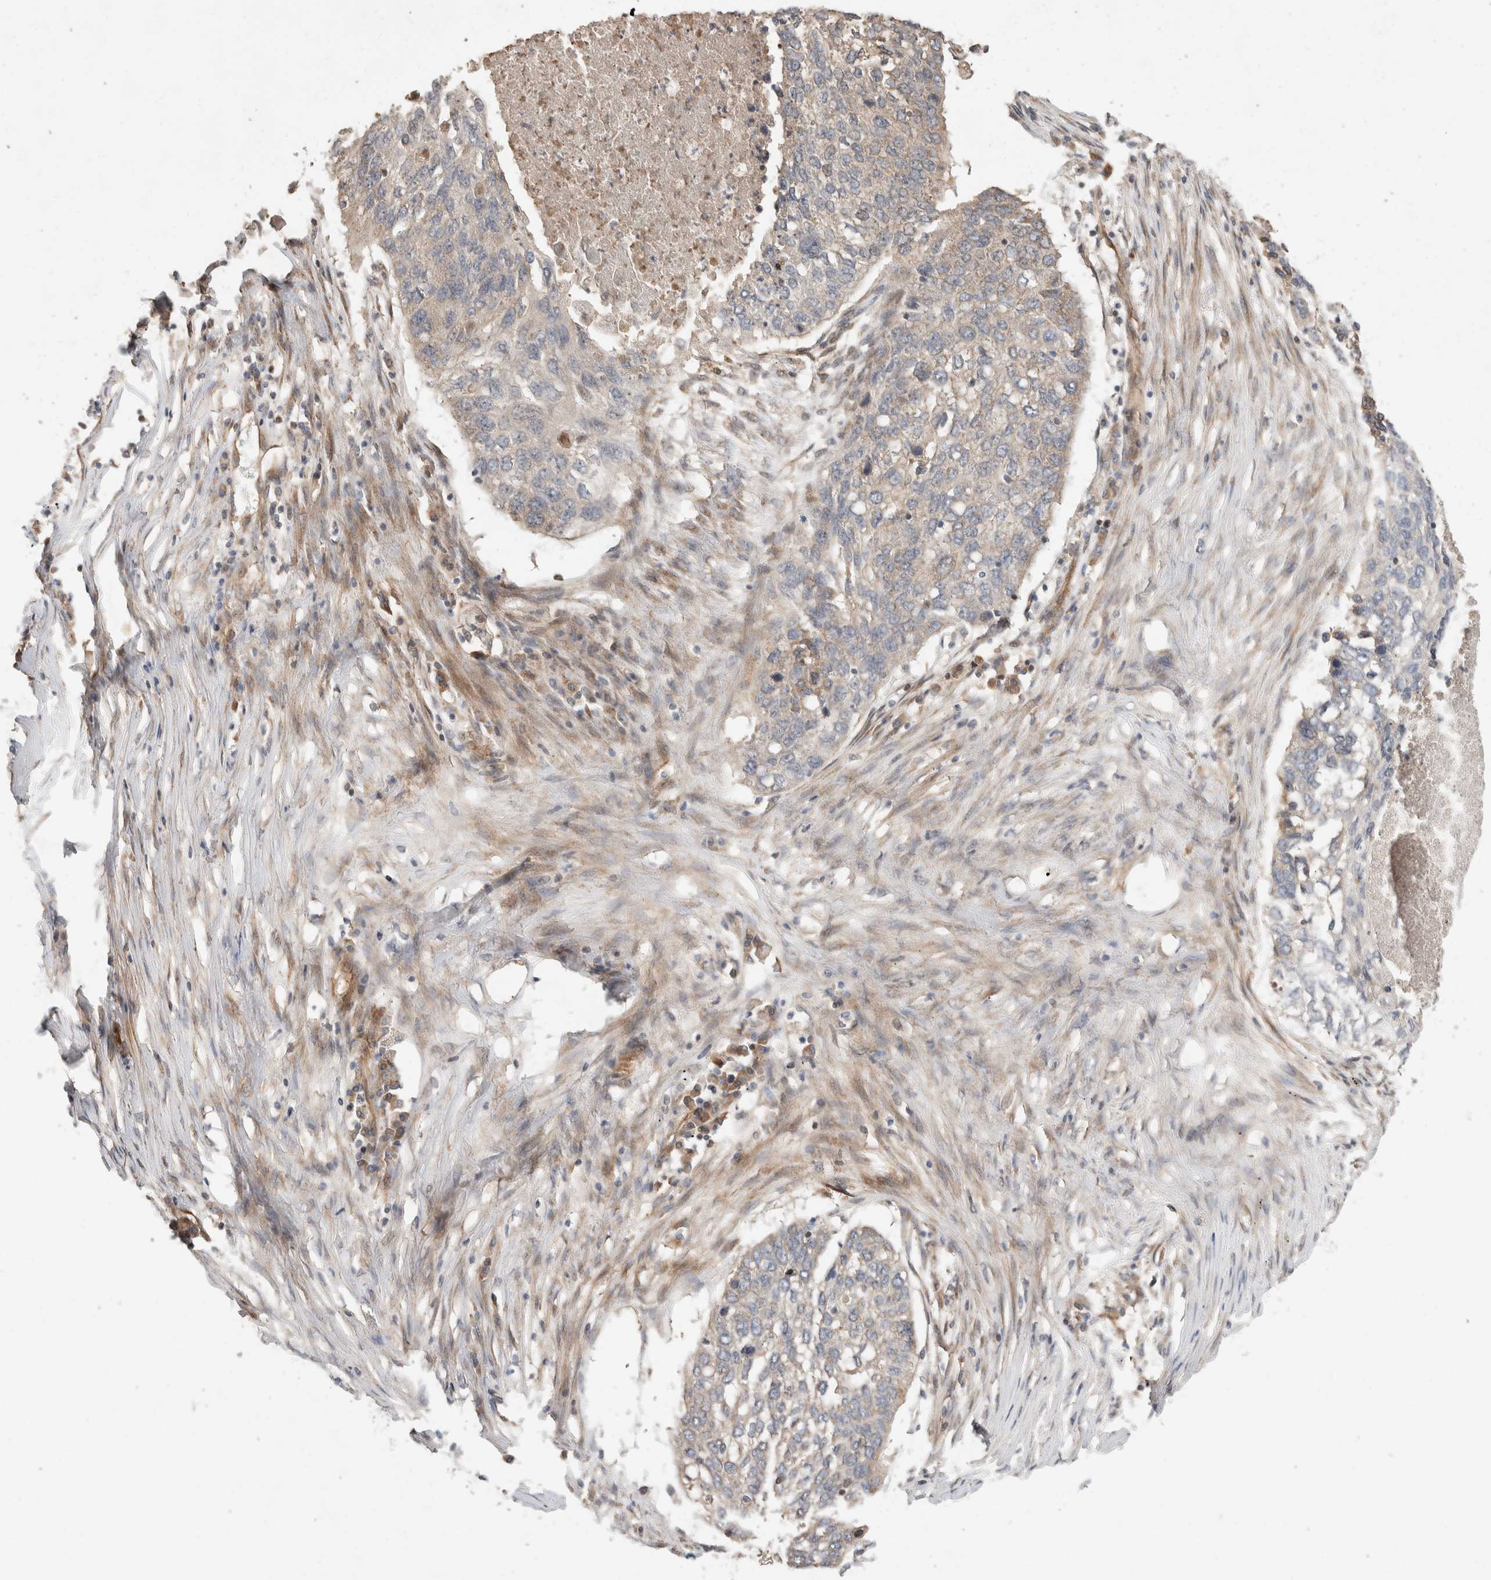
{"staining": {"intensity": "moderate", "quantity": "<25%", "location": "cytoplasmic/membranous"}, "tissue": "lung cancer", "cell_type": "Tumor cells", "image_type": "cancer", "snomed": [{"axis": "morphology", "description": "Squamous cell carcinoma, NOS"}, {"axis": "topography", "description": "Lung"}], "caption": "Protein analysis of lung cancer tissue reveals moderate cytoplasmic/membranous expression in about <25% of tumor cells. (Brightfield microscopy of DAB IHC at high magnification).", "gene": "ERC1", "patient": {"sex": "female", "age": 63}}